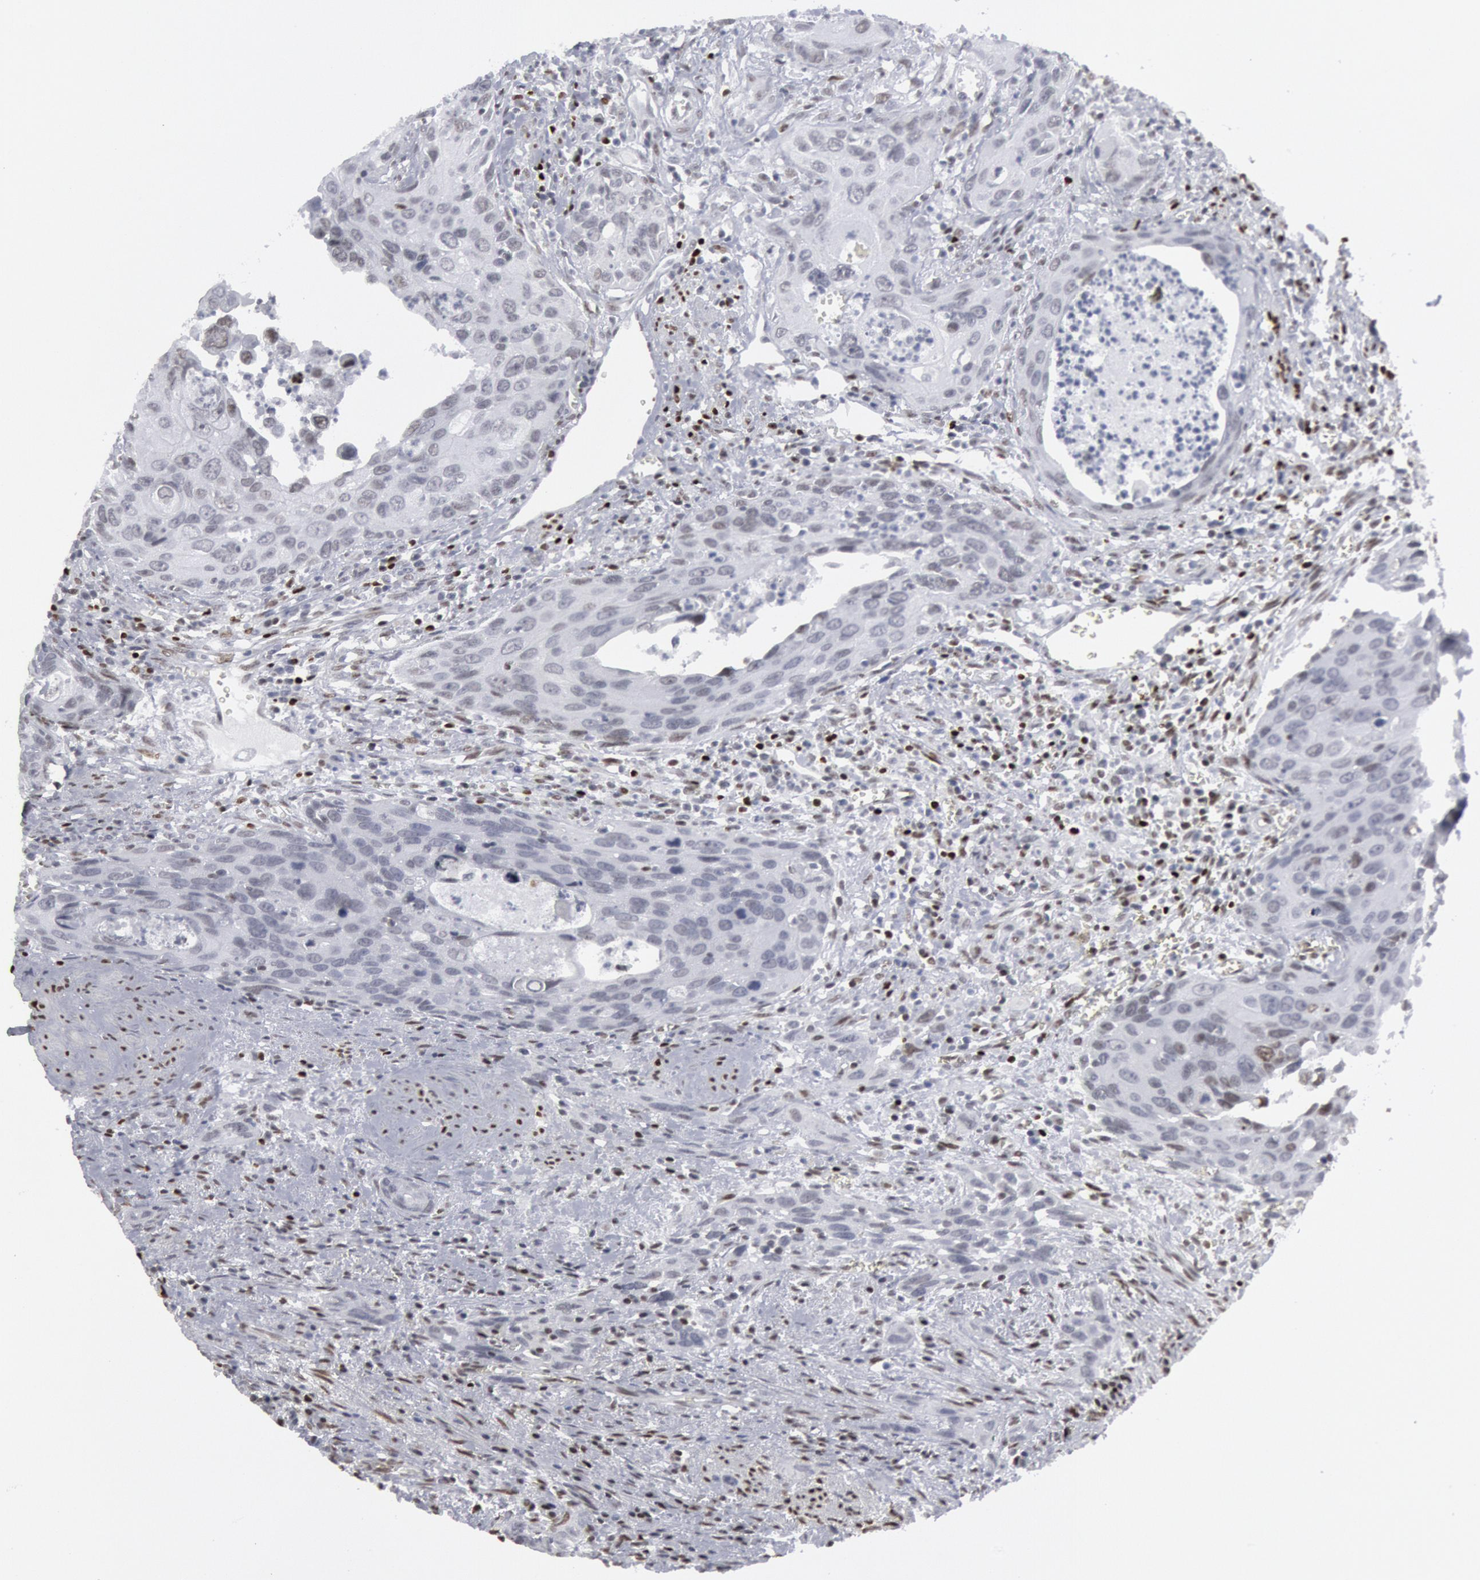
{"staining": {"intensity": "weak", "quantity": "<25%", "location": "nuclear"}, "tissue": "urothelial cancer", "cell_type": "Tumor cells", "image_type": "cancer", "snomed": [{"axis": "morphology", "description": "Urothelial carcinoma, High grade"}, {"axis": "topography", "description": "Urinary bladder"}], "caption": "A high-resolution histopathology image shows IHC staining of urothelial carcinoma (high-grade), which reveals no significant positivity in tumor cells. (DAB (3,3'-diaminobenzidine) IHC visualized using brightfield microscopy, high magnification).", "gene": "MECP2", "patient": {"sex": "male", "age": 71}}